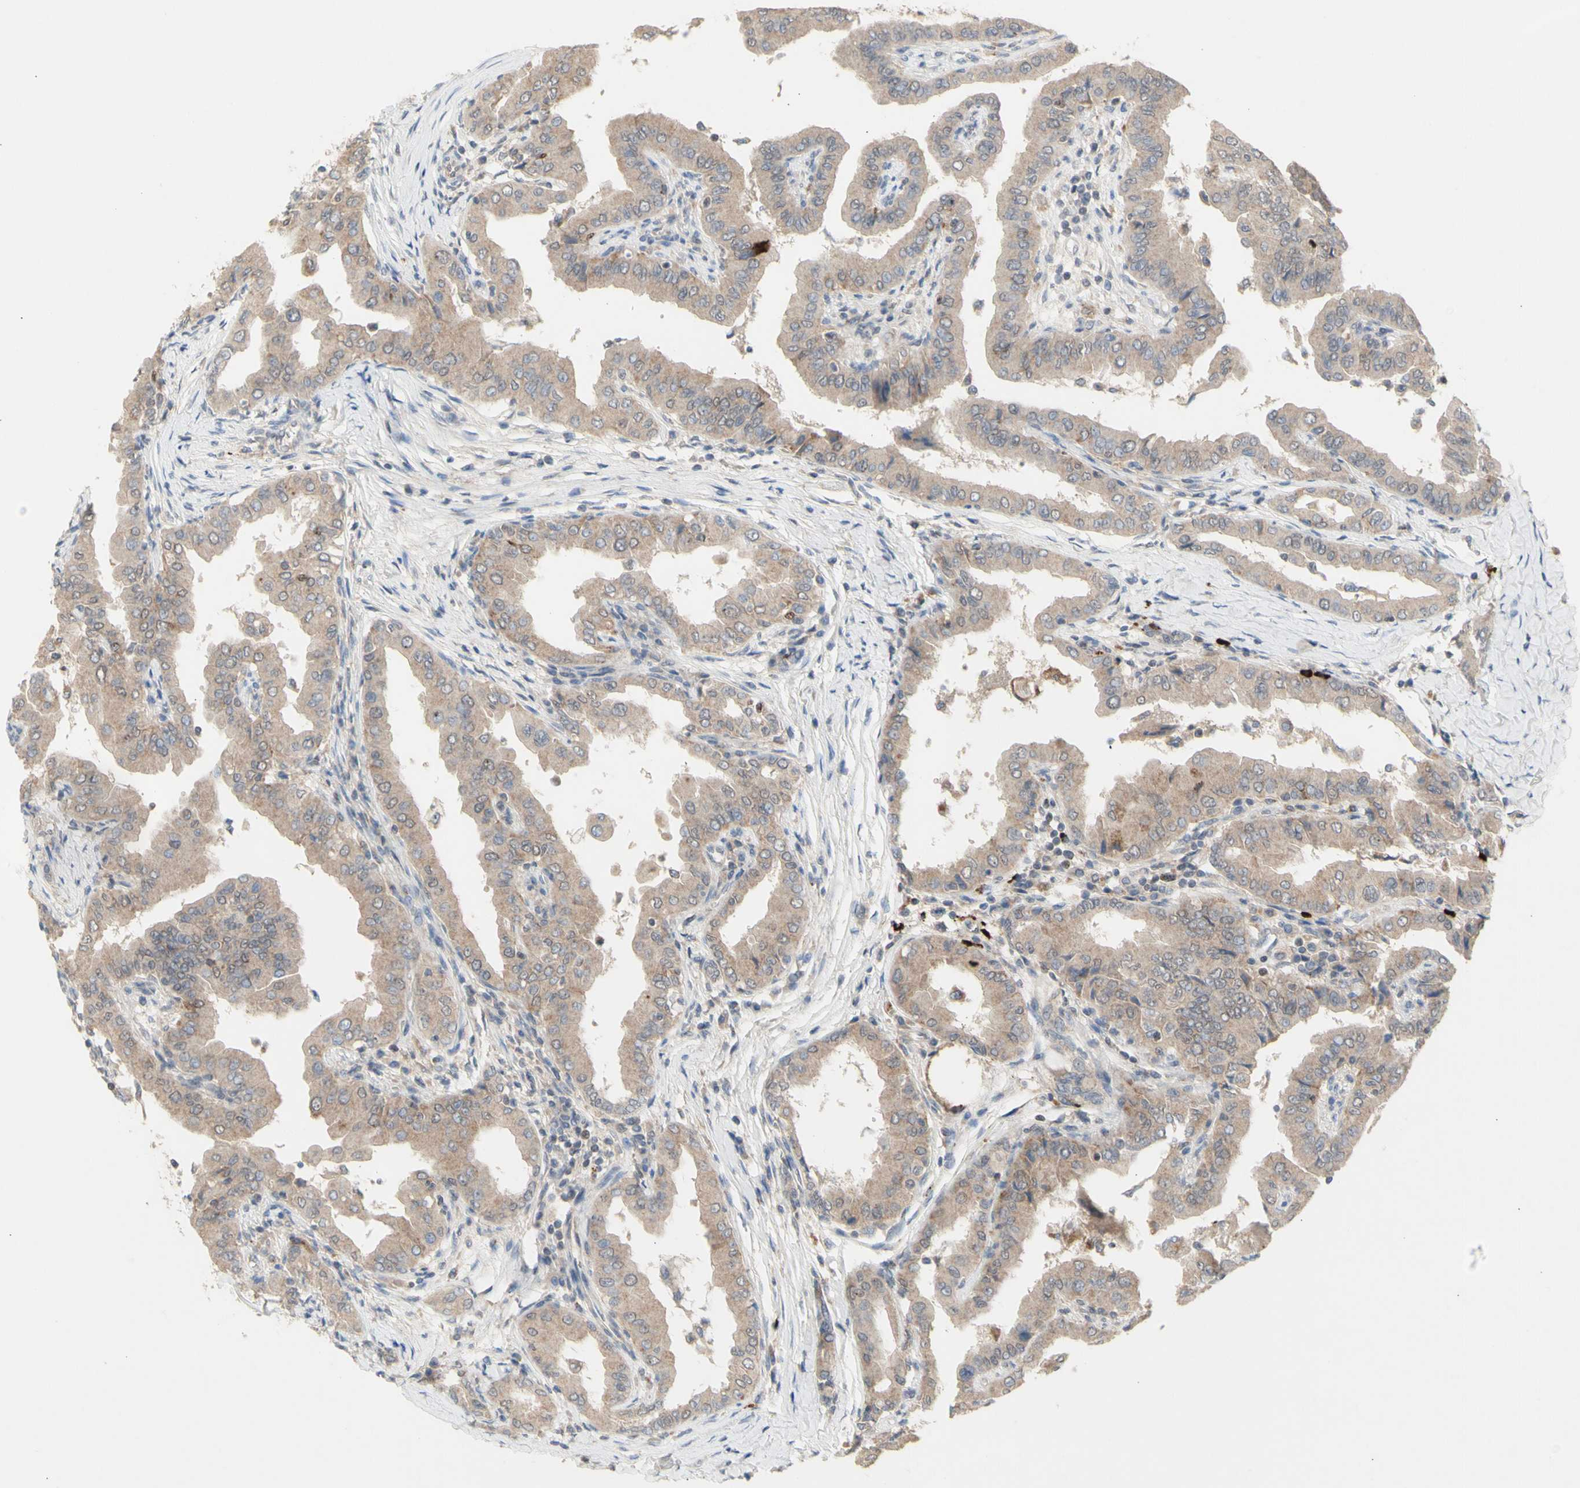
{"staining": {"intensity": "weak", "quantity": ">75%", "location": "cytoplasmic/membranous"}, "tissue": "thyroid cancer", "cell_type": "Tumor cells", "image_type": "cancer", "snomed": [{"axis": "morphology", "description": "Papillary adenocarcinoma, NOS"}, {"axis": "topography", "description": "Thyroid gland"}], "caption": "DAB (3,3'-diaminobenzidine) immunohistochemical staining of human thyroid cancer shows weak cytoplasmic/membranous protein expression in about >75% of tumor cells.", "gene": "NLRP1", "patient": {"sex": "male", "age": 33}}